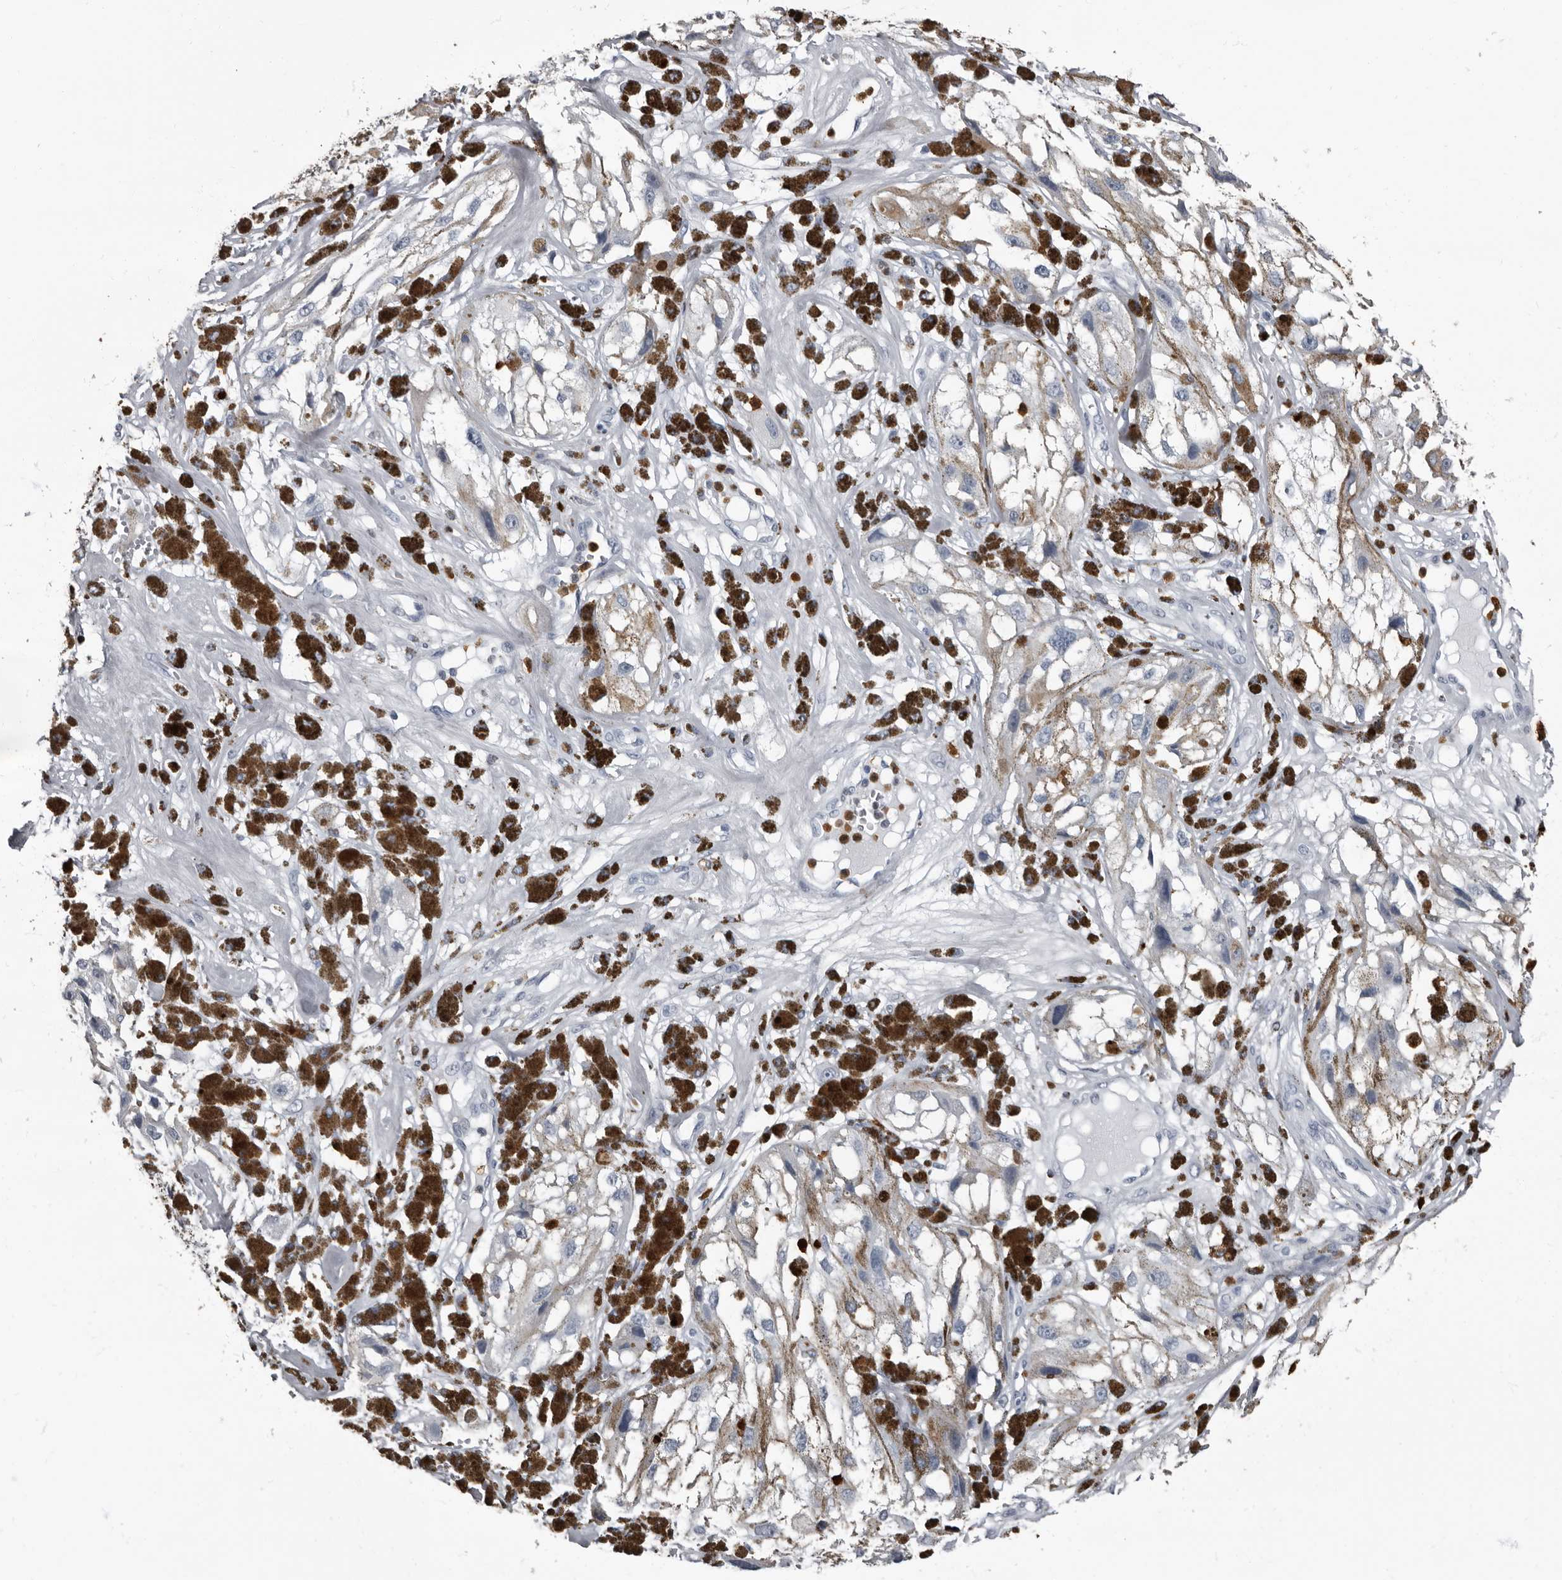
{"staining": {"intensity": "weak", "quantity": ">75%", "location": "cytoplasmic/membranous"}, "tissue": "melanoma", "cell_type": "Tumor cells", "image_type": "cancer", "snomed": [{"axis": "morphology", "description": "Malignant melanoma, NOS"}, {"axis": "topography", "description": "Skin"}], "caption": "A micrograph of human melanoma stained for a protein demonstrates weak cytoplasmic/membranous brown staining in tumor cells.", "gene": "TPD52L1", "patient": {"sex": "male", "age": 88}}